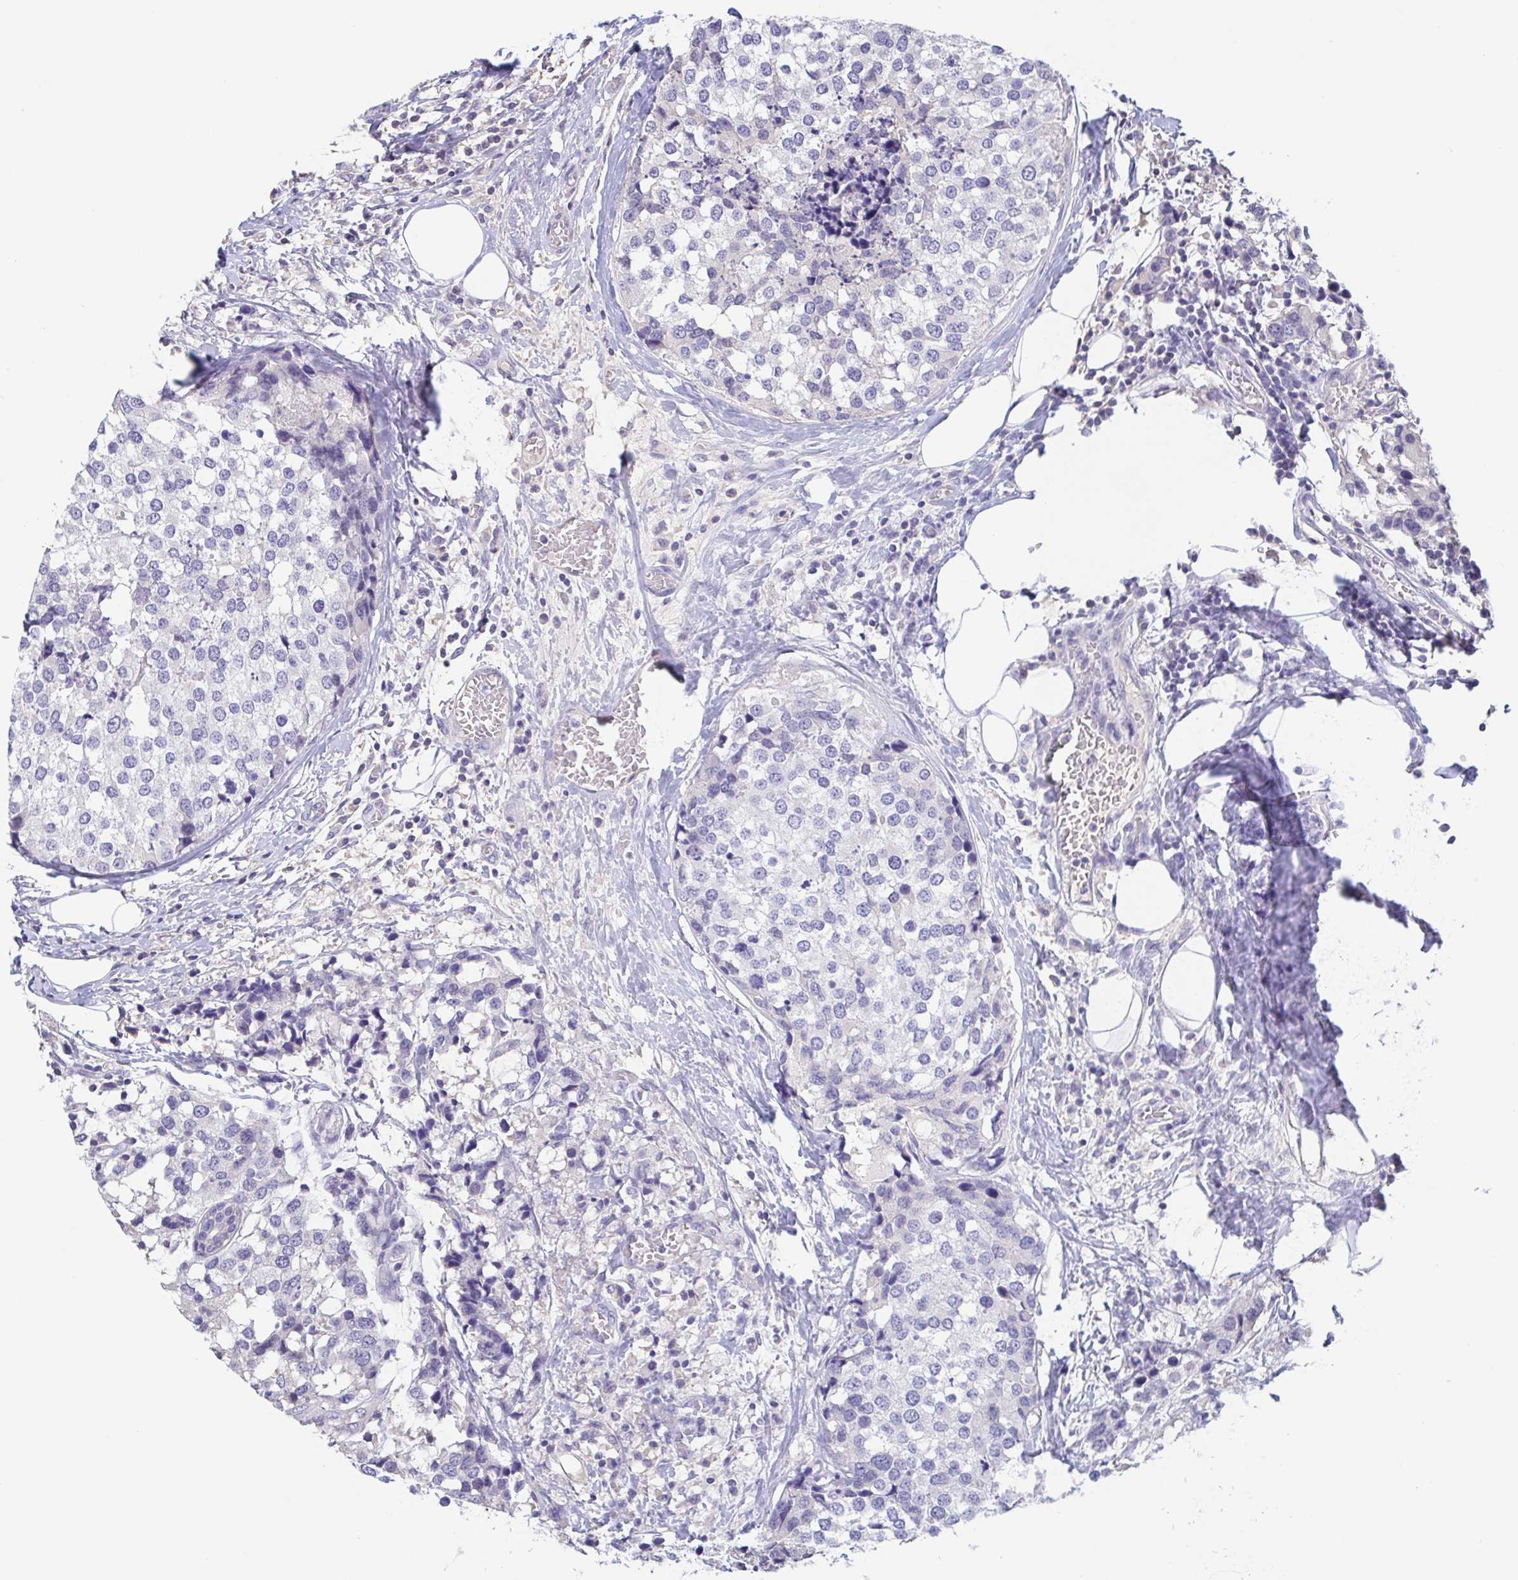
{"staining": {"intensity": "negative", "quantity": "none", "location": "none"}, "tissue": "breast cancer", "cell_type": "Tumor cells", "image_type": "cancer", "snomed": [{"axis": "morphology", "description": "Lobular carcinoma"}, {"axis": "topography", "description": "Breast"}], "caption": "An immunohistochemistry micrograph of breast cancer (lobular carcinoma) is shown. There is no staining in tumor cells of breast cancer (lobular carcinoma). (Brightfield microscopy of DAB (3,3'-diaminobenzidine) immunohistochemistry (IHC) at high magnification).", "gene": "TREH", "patient": {"sex": "female", "age": 59}}